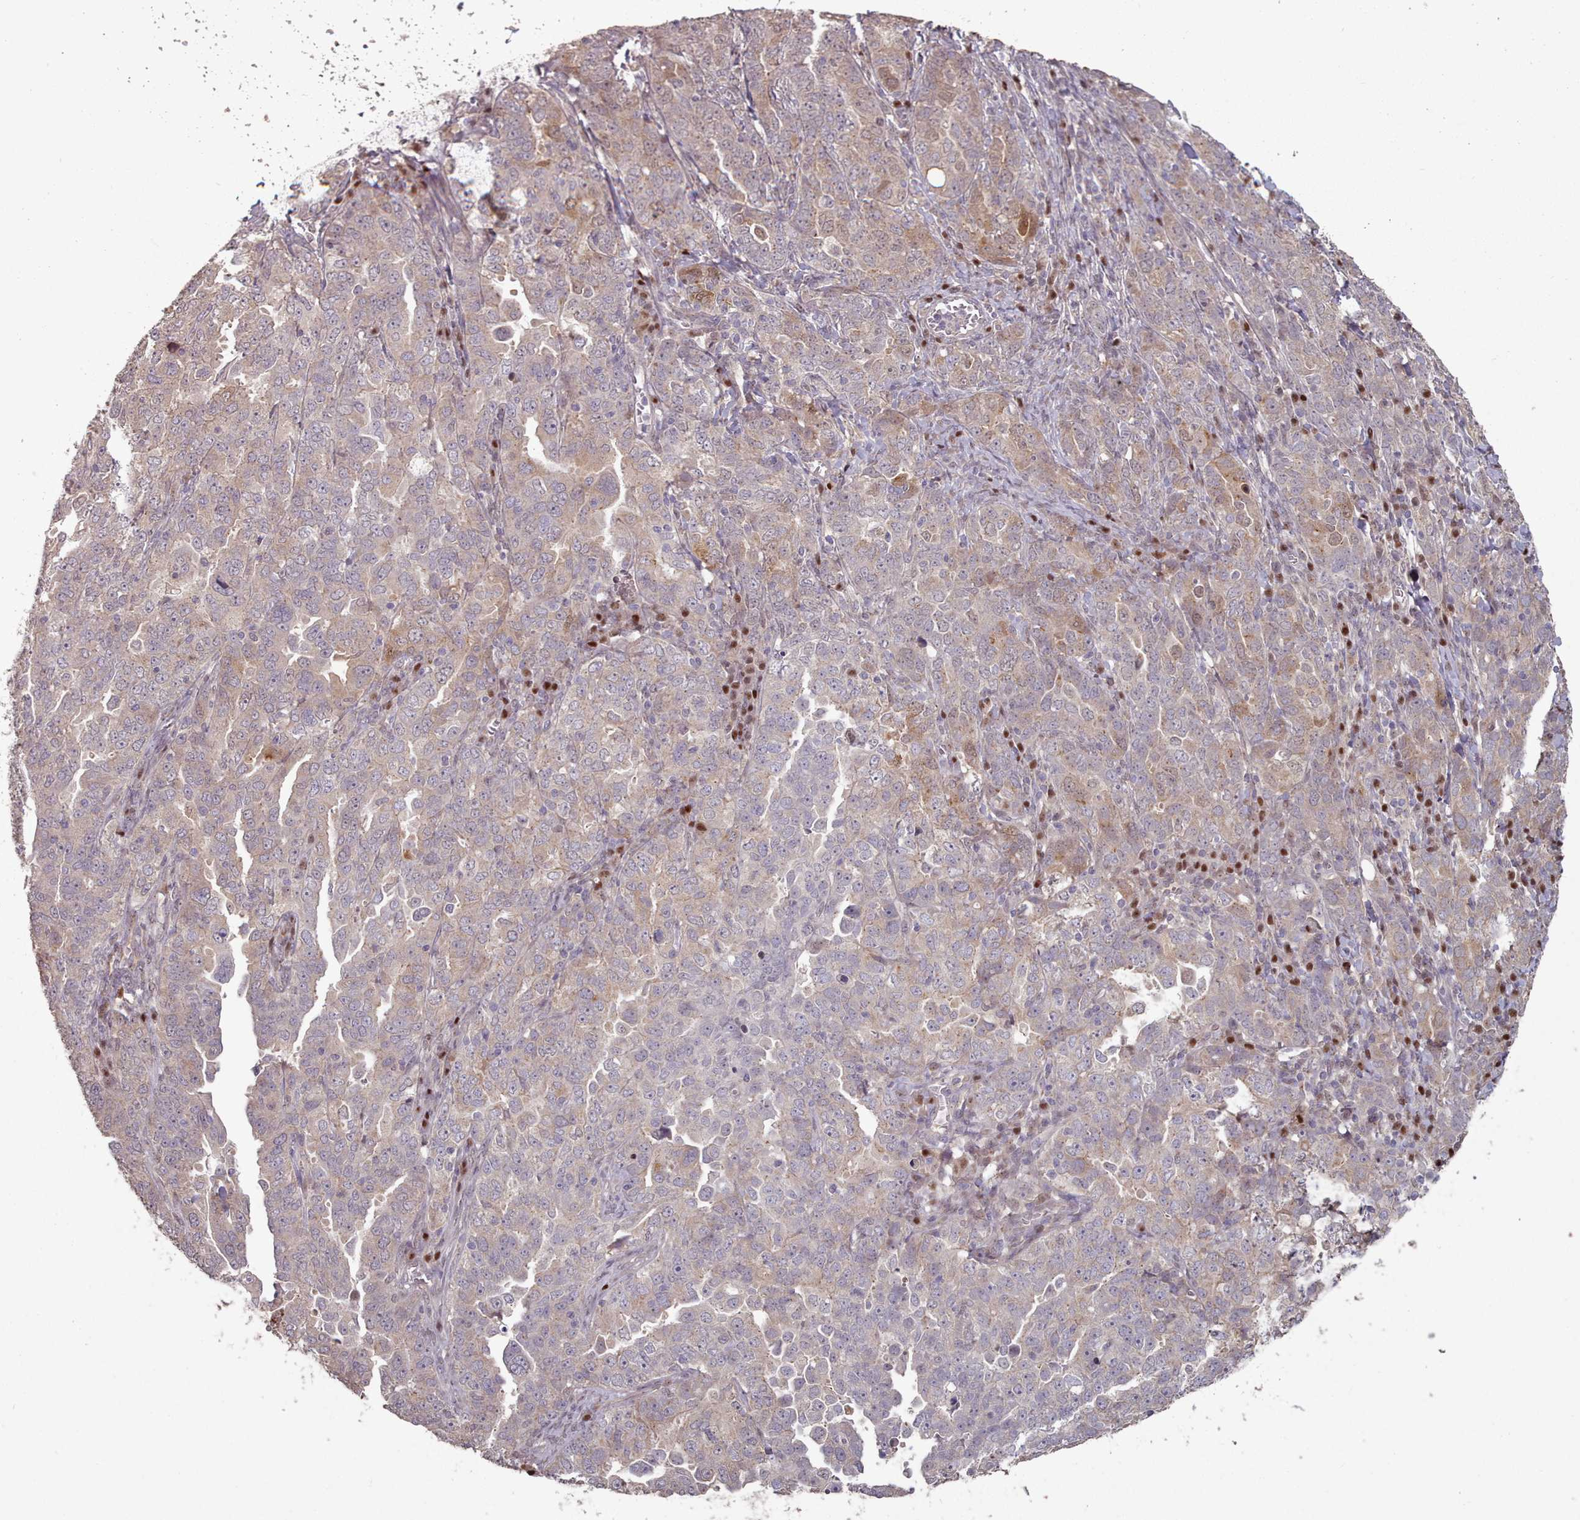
{"staining": {"intensity": "weak", "quantity": "<25%", "location": "cytoplasmic/membranous,nuclear"}, "tissue": "ovarian cancer", "cell_type": "Tumor cells", "image_type": "cancer", "snomed": [{"axis": "morphology", "description": "Carcinoma, endometroid"}, {"axis": "topography", "description": "Ovary"}], "caption": "DAB (3,3'-diaminobenzidine) immunohistochemical staining of ovarian endometroid carcinoma displays no significant expression in tumor cells. (Brightfield microscopy of DAB IHC at high magnification).", "gene": "ERCC6L", "patient": {"sex": "female", "age": 62}}